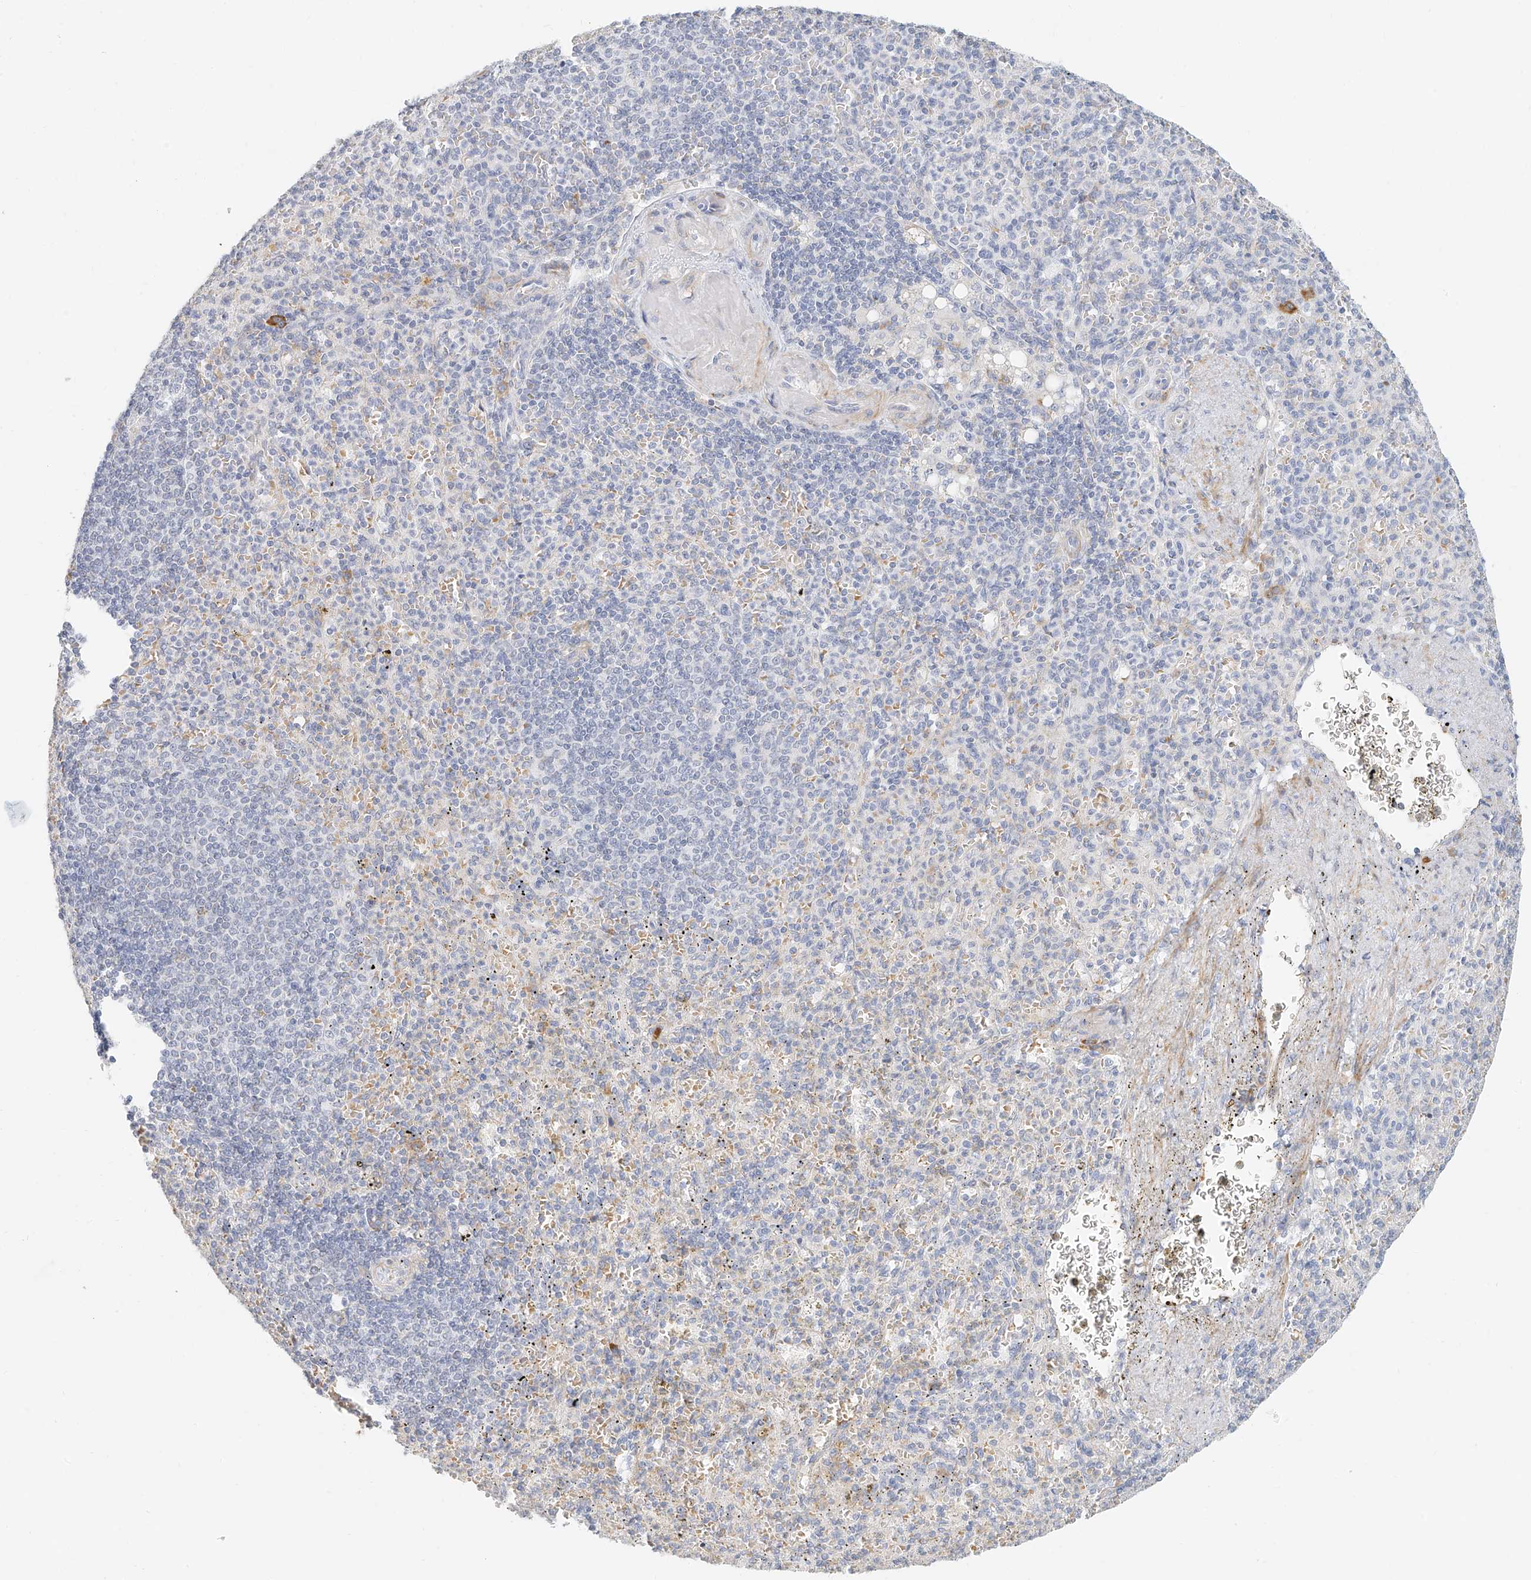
{"staining": {"intensity": "negative", "quantity": "none", "location": "none"}, "tissue": "spleen", "cell_type": "Cells in red pulp", "image_type": "normal", "snomed": [{"axis": "morphology", "description": "Normal tissue, NOS"}, {"axis": "topography", "description": "Spleen"}], "caption": "Protein analysis of normal spleen exhibits no significant positivity in cells in red pulp. (Stains: DAB (3,3'-diaminobenzidine) immunohistochemistry (IHC) with hematoxylin counter stain, Microscopy: brightfield microscopy at high magnification).", "gene": "CXorf58", "patient": {"sex": "female", "age": 74}}